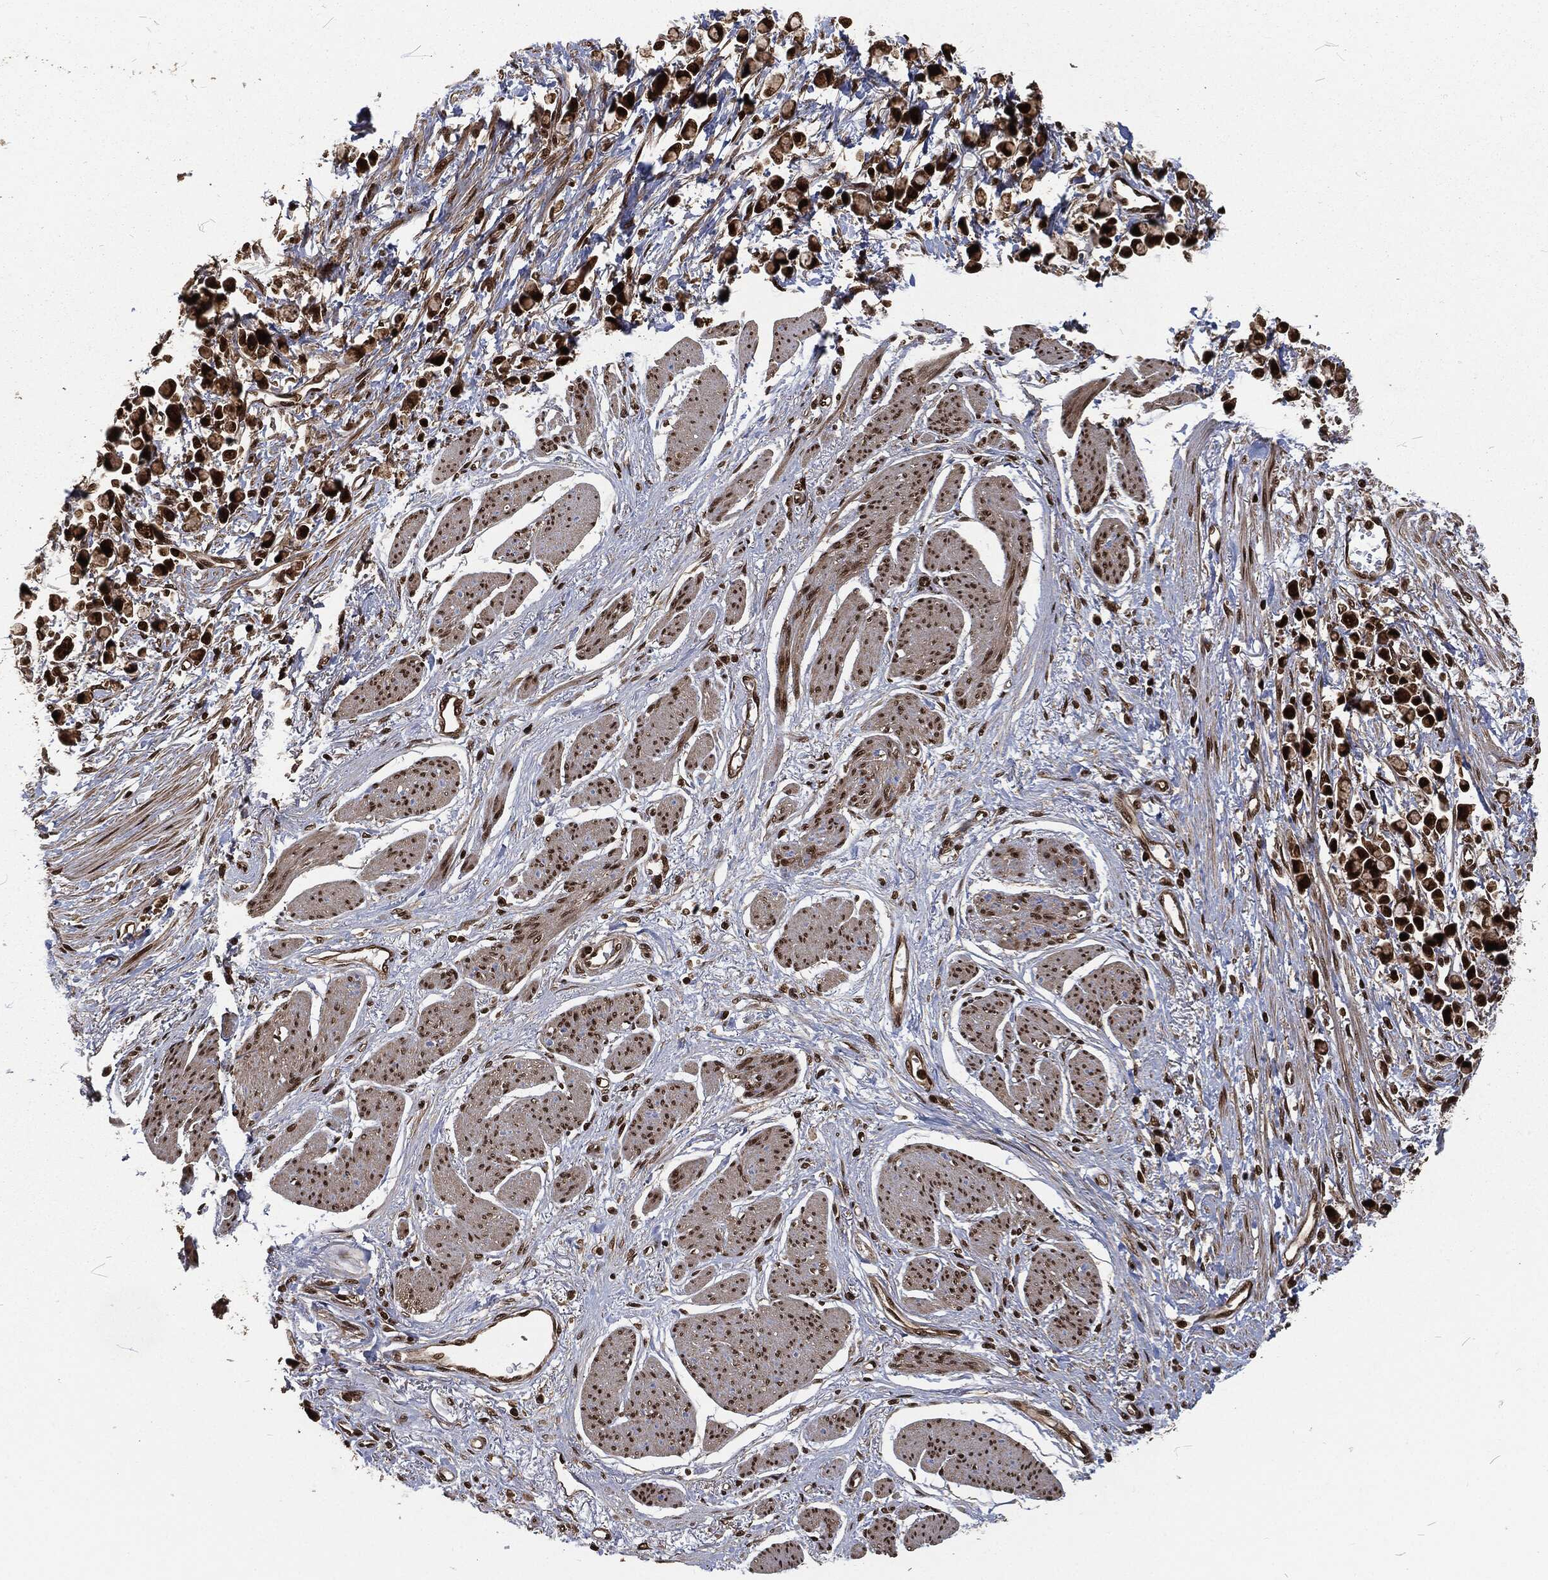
{"staining": {"intensity": "strong", "quantity": ">75%", "location": "nuclear"}, "tissue": "stomach cancer", "cell_type": "Tumor cells", "image_type": "cancer", "snomed": [{"axis": "morphology", "description": "Adenocarcinoma, NOS"}, {"axis": "topography", "description": "Stomach"}], "caption": "Human stomach cancer stained with a brown dye displays strong nuclear positive positivity in about >75% of tumor cells.", "gene": "NGRN", "patient": {"sex": "female", "age": 81}}